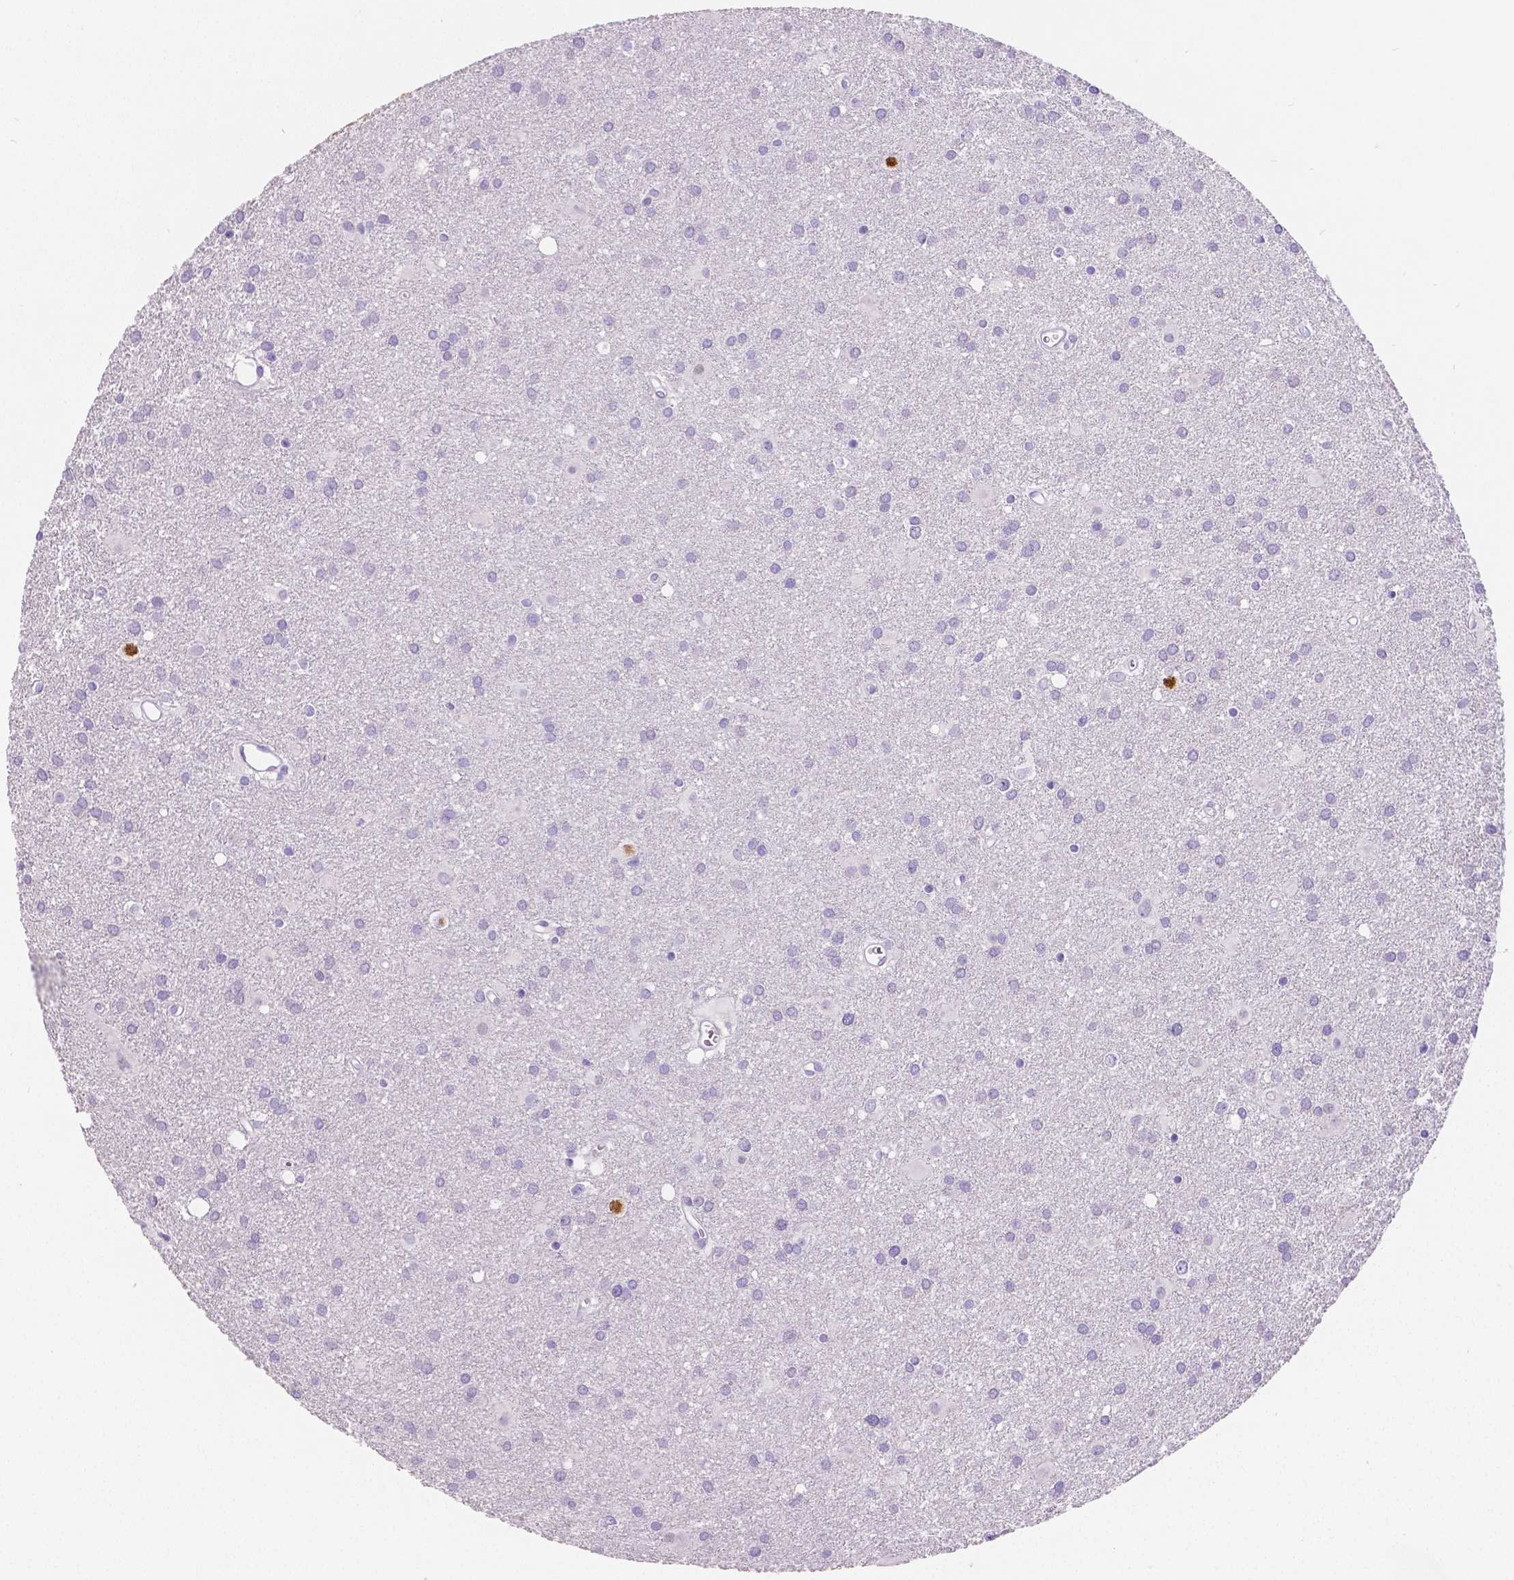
{"staining": {"intensity": "negative", "quantity": "none", "location": "none"}, "tissue": "glioma", "cell_type": "Tumor cells", "image_type": "cancer", "snomed": [{"axis": "morphology", "description": "Glioma, malignant, Low grade"}, {"axis": "topography", "description": "Brain"}], "caption": "There is no significant positivity in tumor cells of glioma.", "gene": "SATB2", "patient": {"sex": "male", "age": 58}}